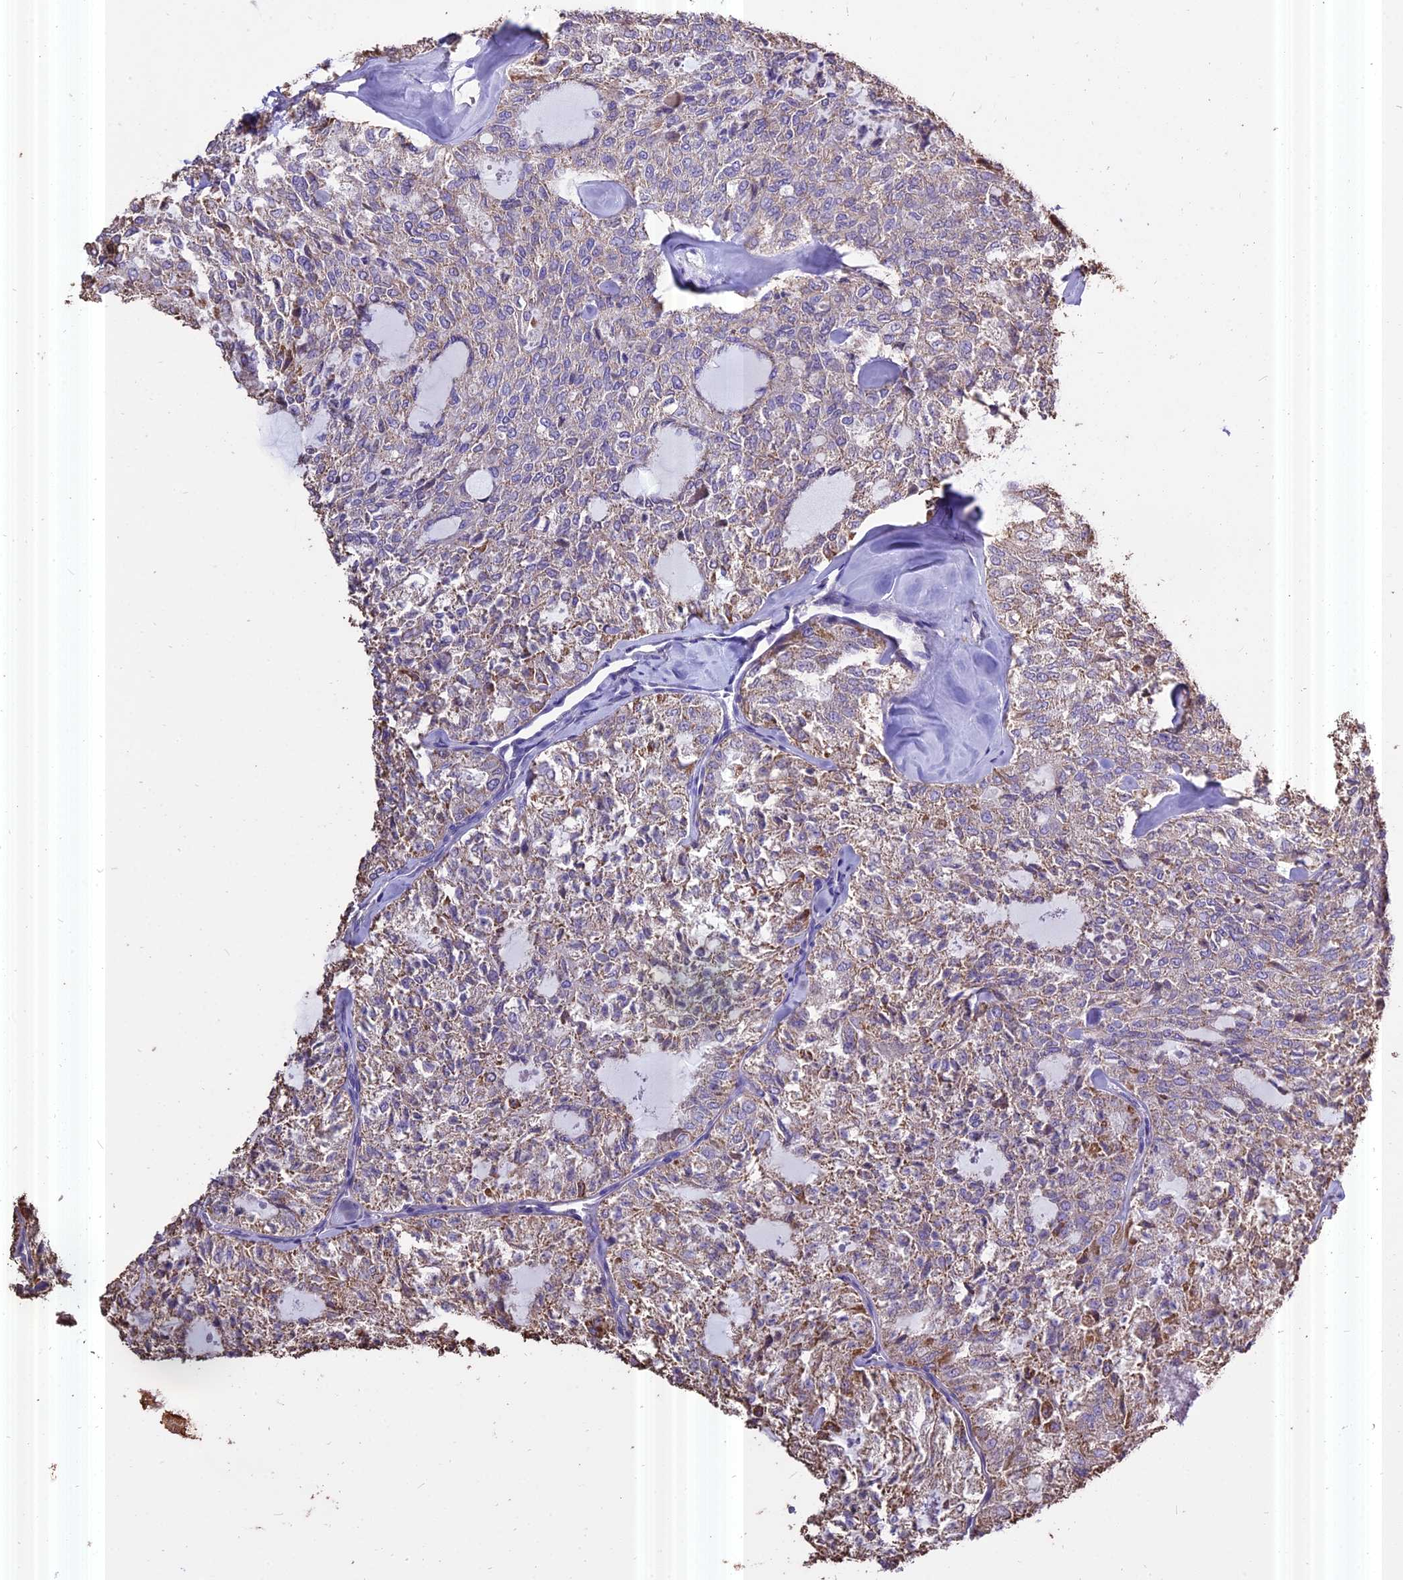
{"staining": {"intensity": "weak", "quantity": "<25%", "location": "cytoplasmic/membranous"}, "tissue": "thyroid cancer", "cell_type": "Tumor cells", "image_type": "cancer", "snomed": [{"axis": "morphology", "description": "Follicular adenoma carcinoma, NOS"}, {"axis": "topography", "description": "Thyroid gland"}], "caption": "Tumor cells show no significant protein staining in thyroid follicular adenoma carcinoma.", "gene": "PGPEP1L", "patient": {"sex": "male", "age": 75}}